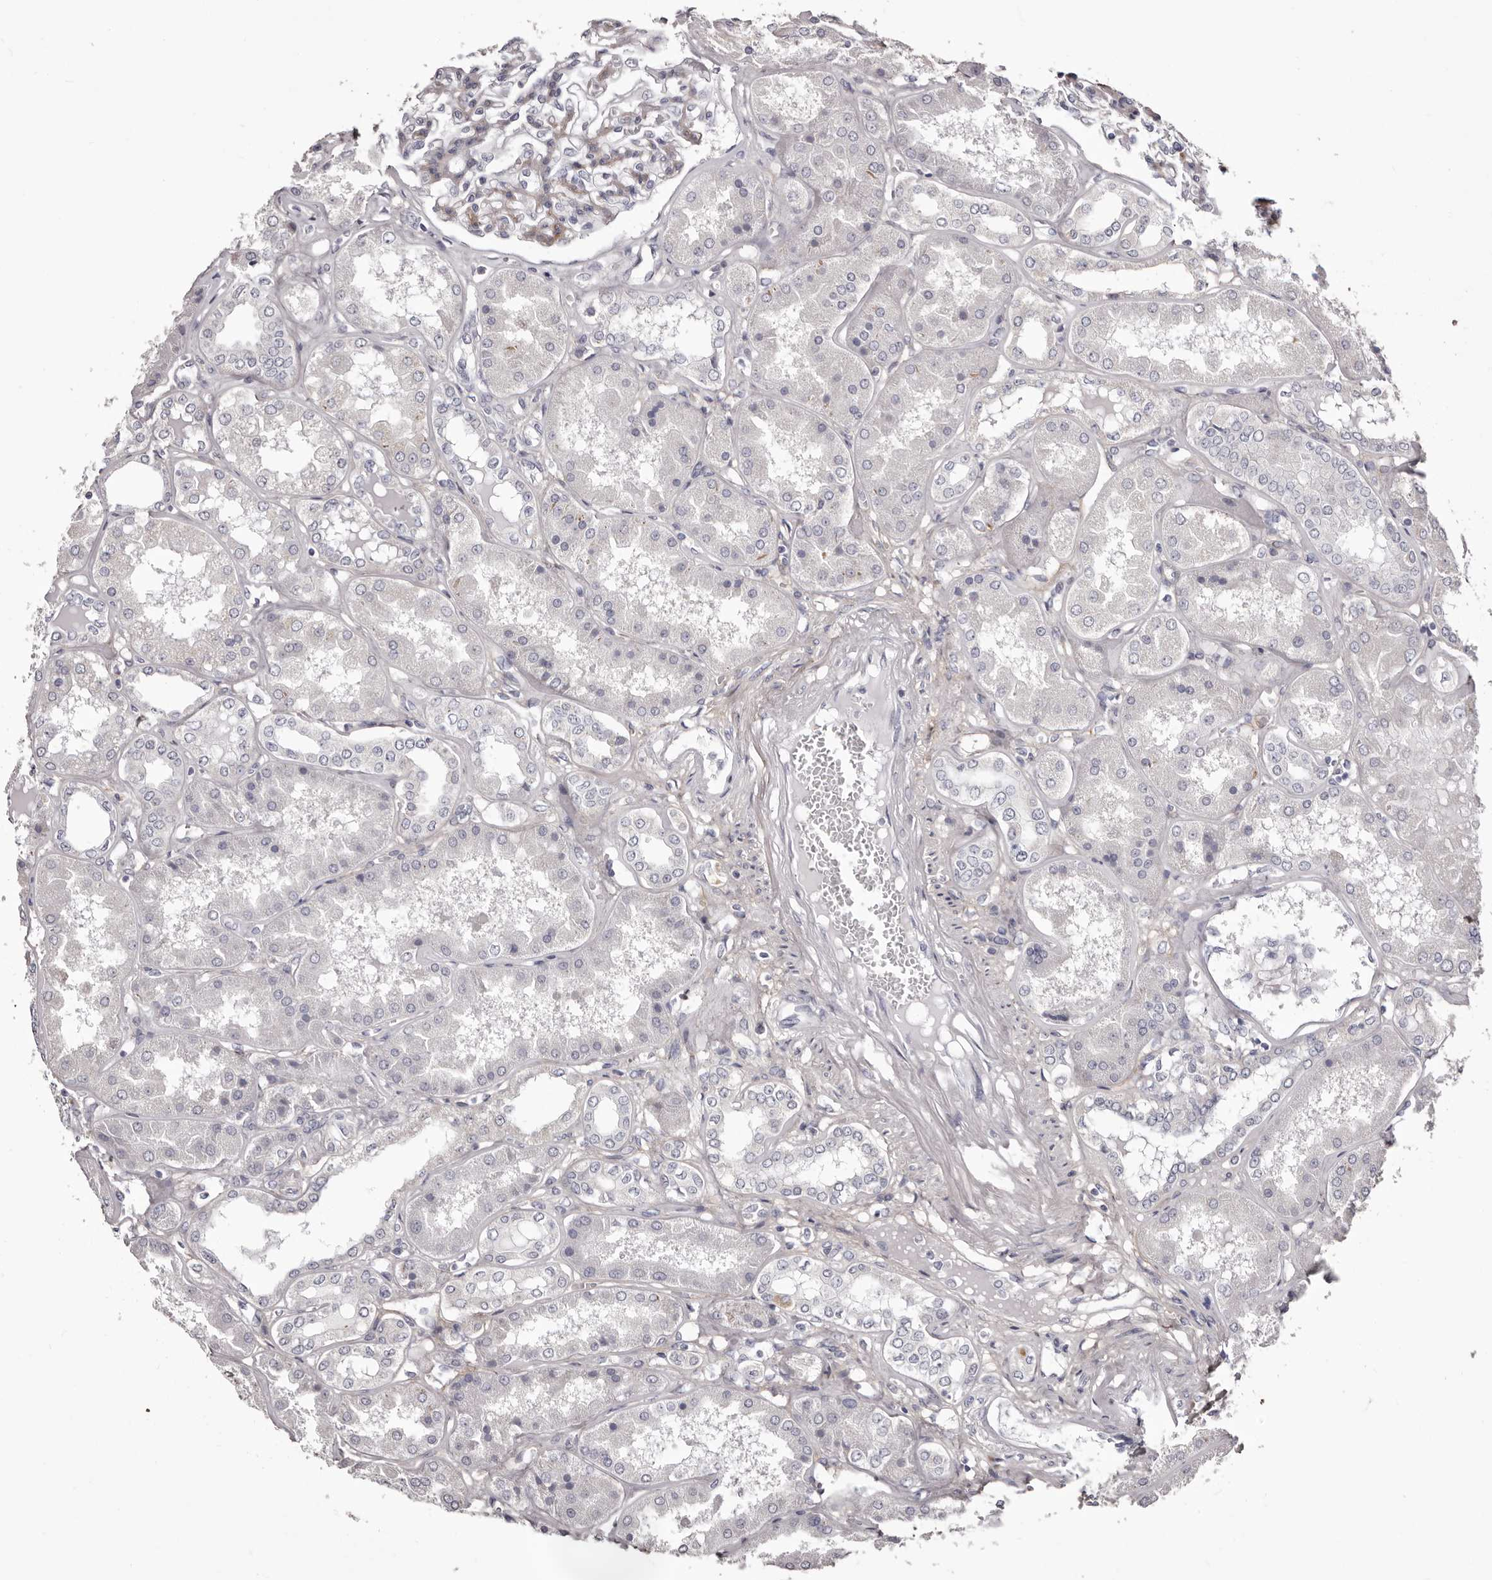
{"staining": {"intensity": "negative", "quantity": "none", "location": "none"}, "tissue": "kidney", "cell_type": "Cells in glomeruli", "image_type": "normal", "snomed": [{"axis": "morphology", "description": "Normal tissue, NOS"}, {"axis": "topography", "description": "Kidney"}], "caption": "Image shows no protein expression in cells in glomeruli of benign kidney. (Brightfield microscopy of DAB (3,3'-diaminobenzidine) immunohistochemistry at high magnification).", "gene": "COL6A1", "patient": {"sex": "female", "age": 56}}